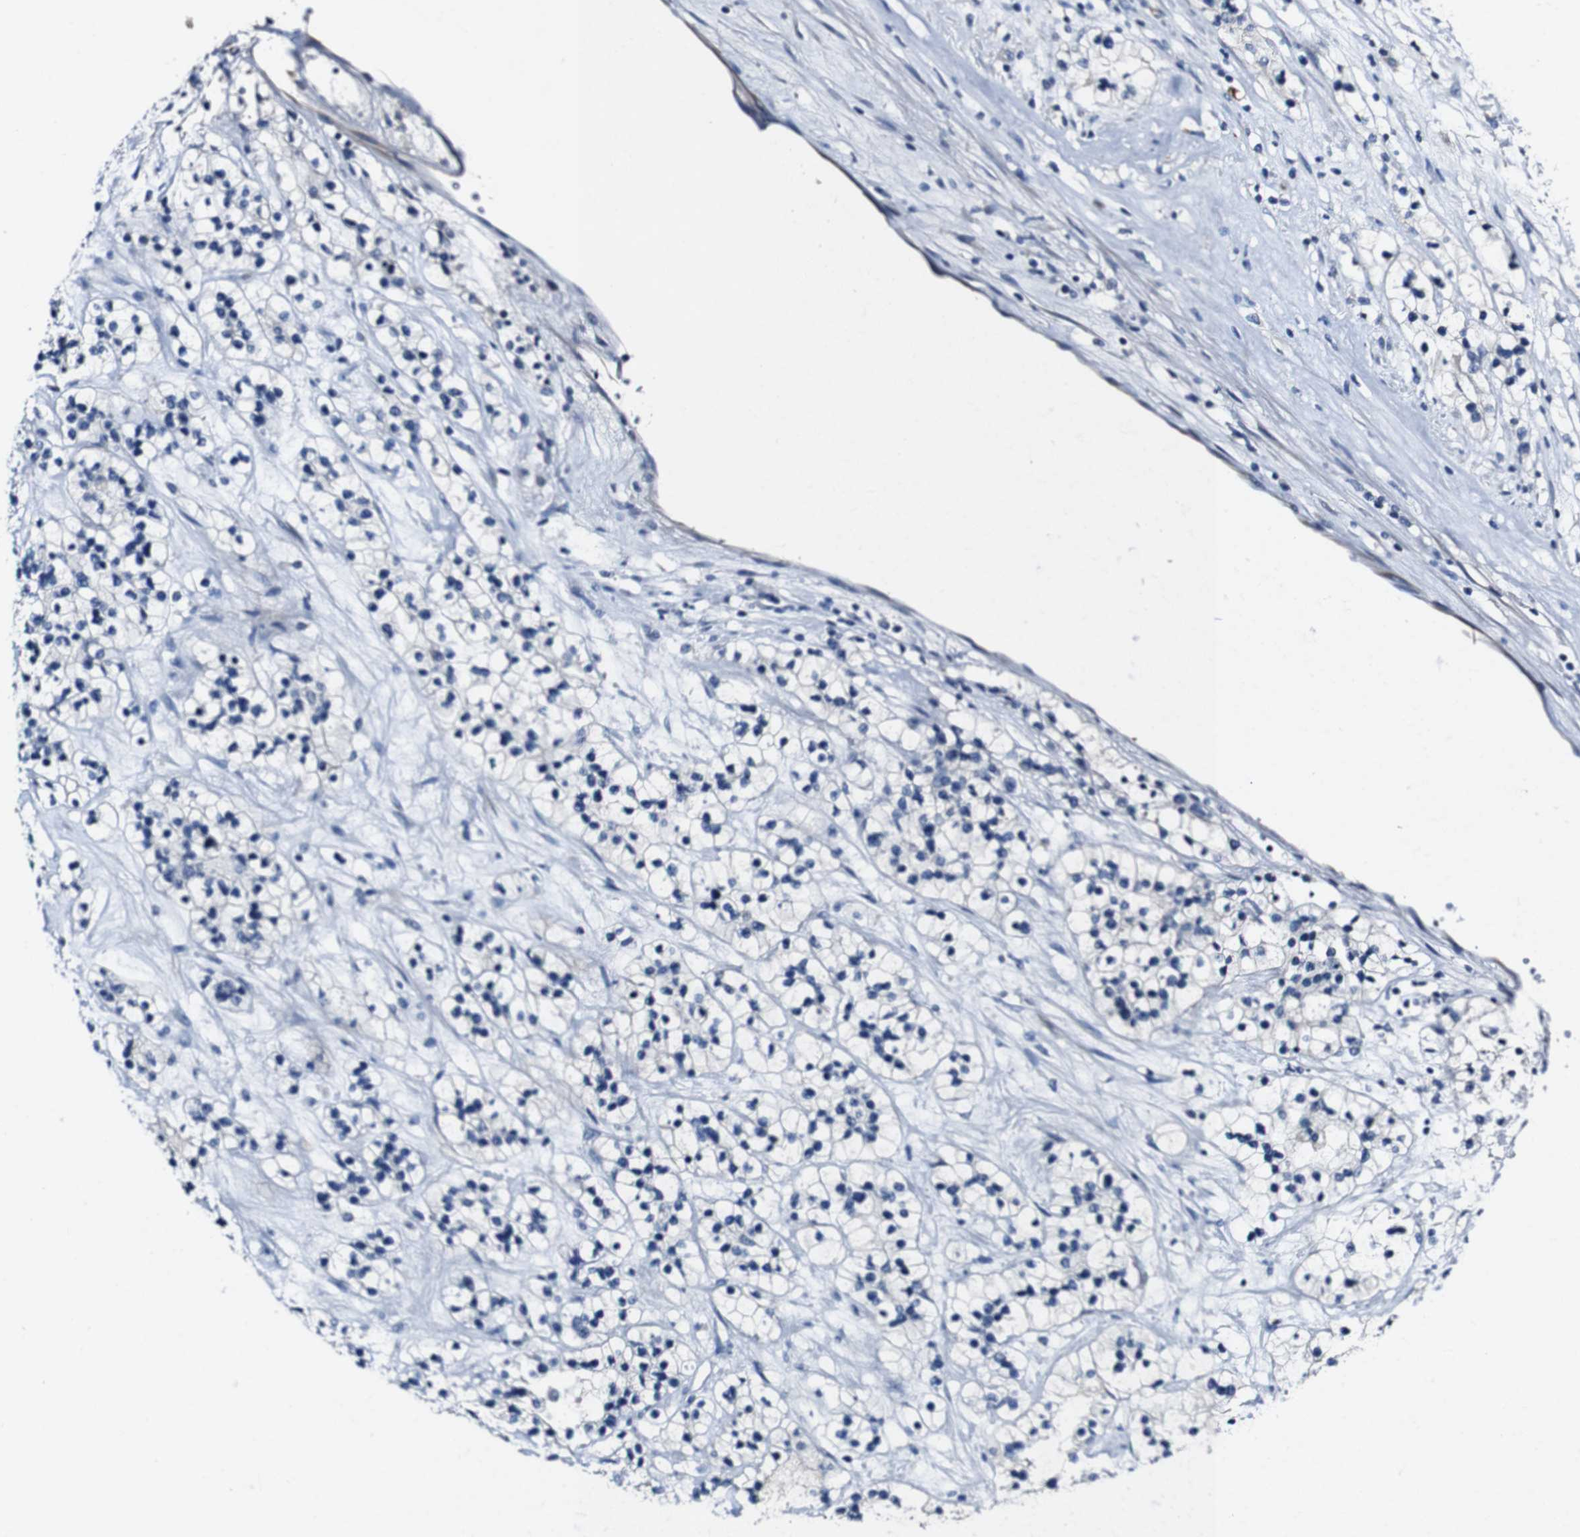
{"staining": {"intensity": "negative", "quantity": "none", "location": "none"}, "tissue": "renal cancer", "cell_type": "Tumor cells", "image_type": "cancer", "snomed": [{"axis": "morphology", "description": "Adenocarcinoma, NOS"}, {"axis": "topography", "description": "Kidney"}], "caption": "Immunohistochemistry micrograph of renal cancer stained for a protein (brown), which displays no staining in tumor cells. (DAB (3,3'-diaminobenzidine) immunohistochemistry, high magnification).", "gene": "GRAMD1A", "patient": {"sex": "female", "age": 57}}